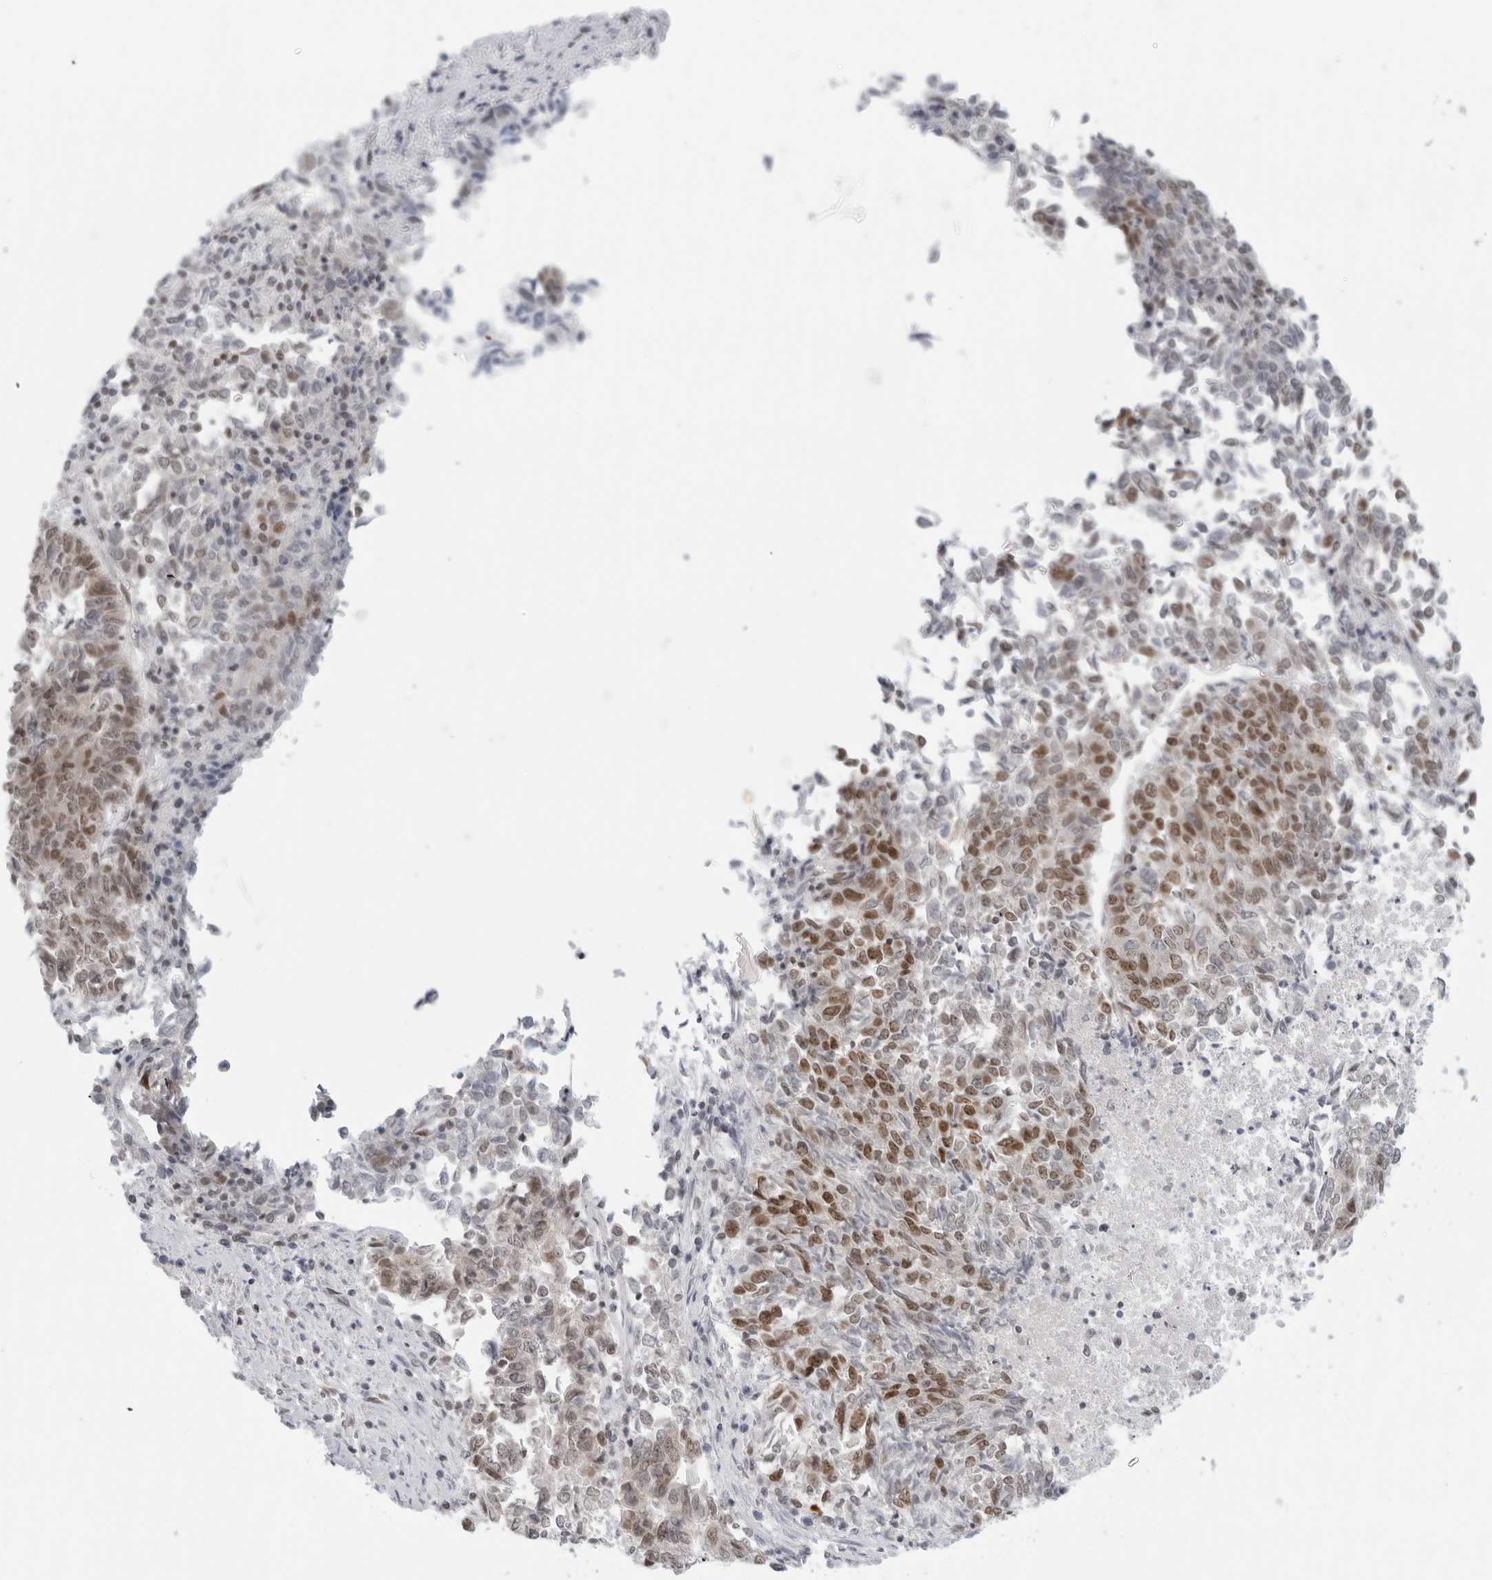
{"staining": {"intensity": "moderate", "quantity": ">75%", "location": "nuclear"}, "tissue": "endometrial cancer", "cell_type": "Tumor cells", "image_type": "cancer", "snomed": [{"axis": "morphology", "description": "Adenocarcinoma, NOS"}, {"axis": "topography", "description": "Endometrium"}], "caption": "Human adenocarcinoma (endometrial) stained with a protein marker displays moderate staining in tumor cells.", "gene": "FOXK2", "patient": {"sex": "female", "age": 80}}